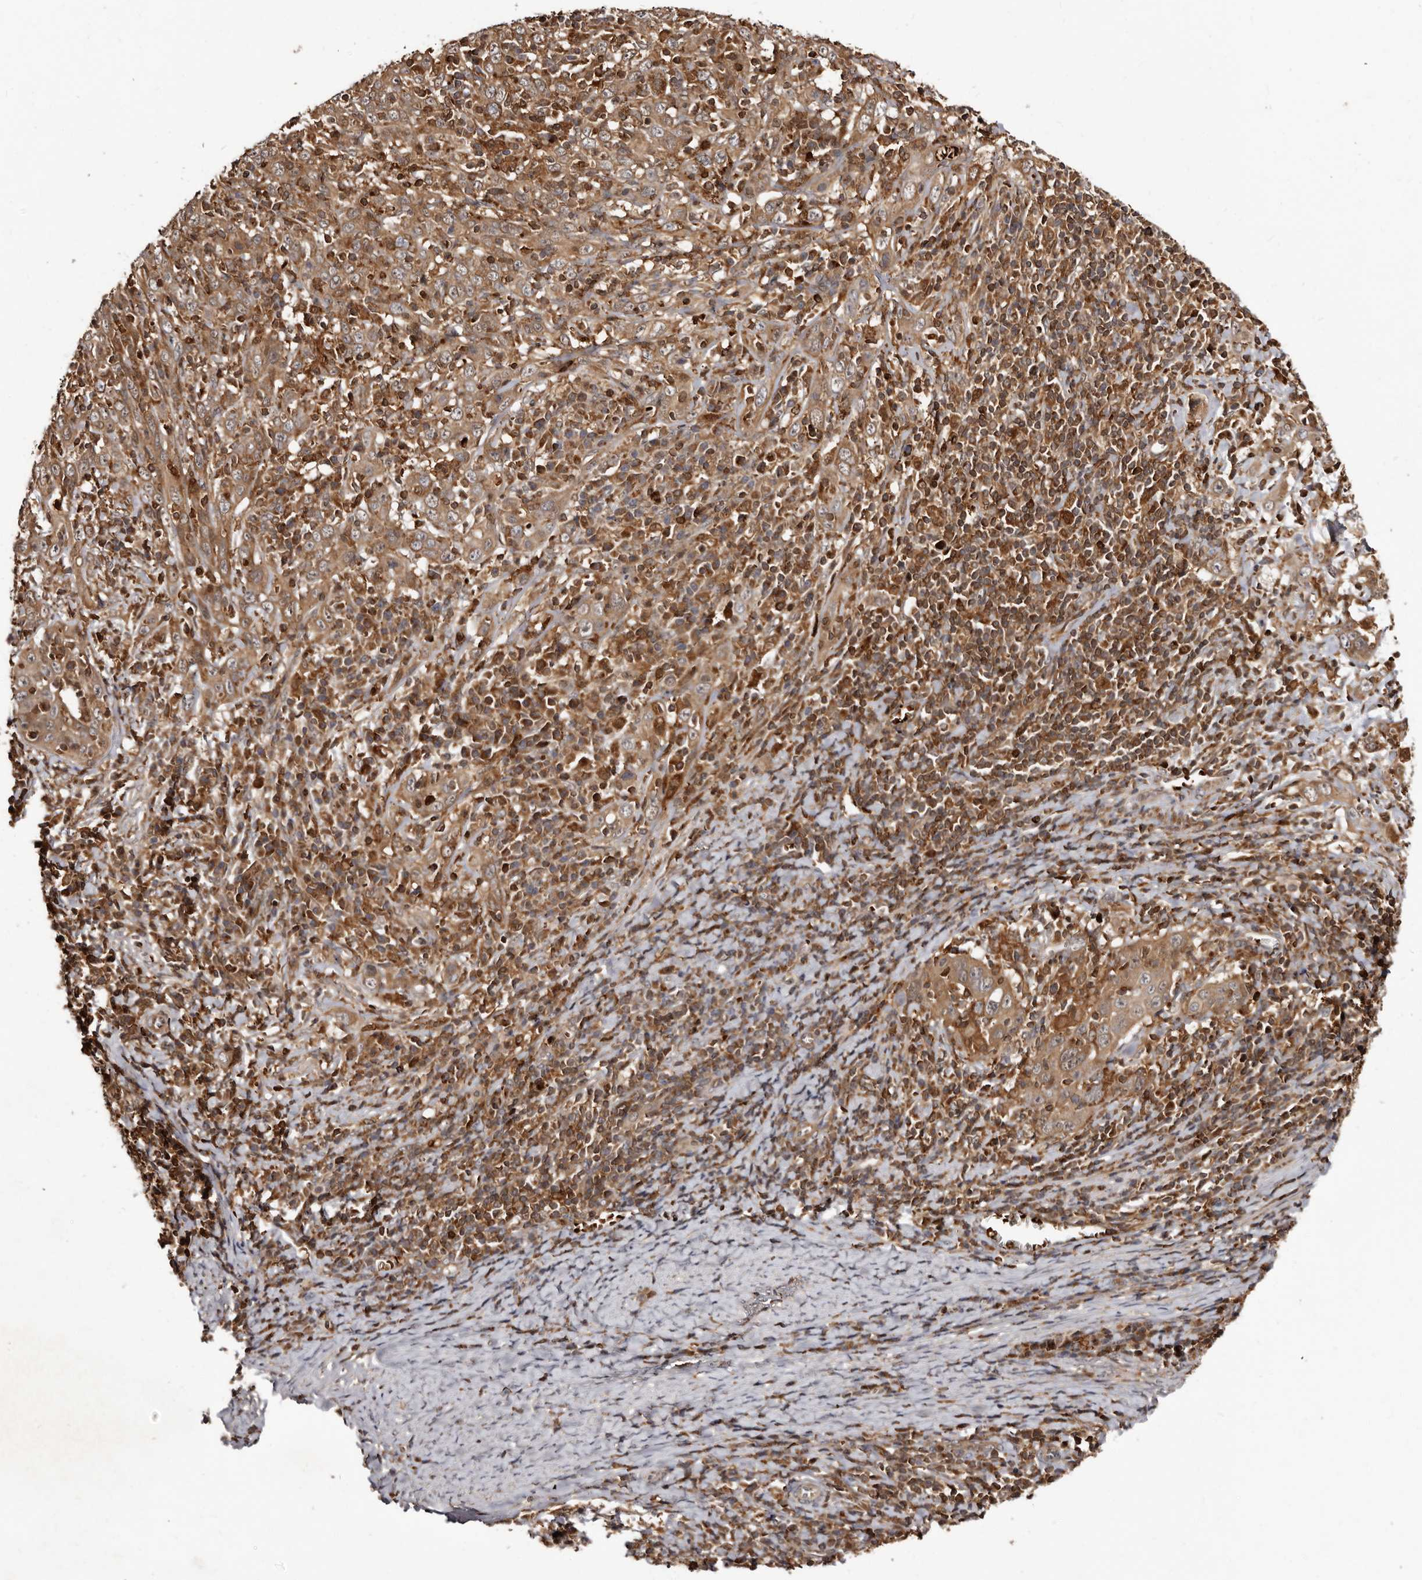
{"staining": {"intensity": "moderate", "quantity": ">75%", "location": "cytoplasmic/membranous"}, "tissue": "cervical cancer", "cell_type": "Tumor cells", "image_type": "cancer", "snomed": [{"axis": "morphology", "description": "Squamous cell carcinoma, NOS"}, {"axis": "topography", "description": "Cervix"}], "caption": "Tumor cells demonstrate moderate cytoplasmic/membranous expression in about >75% of cells in cervical cancer (squamous cell carcinoma). The staining was performed using DAB (3,3'-diaminobenzidine), with brown indicating positive protein expression. Nuclei are stained blue with hematoxylin.", "gene": "BAX", "patient": {"sex": "female", "age": 46}}